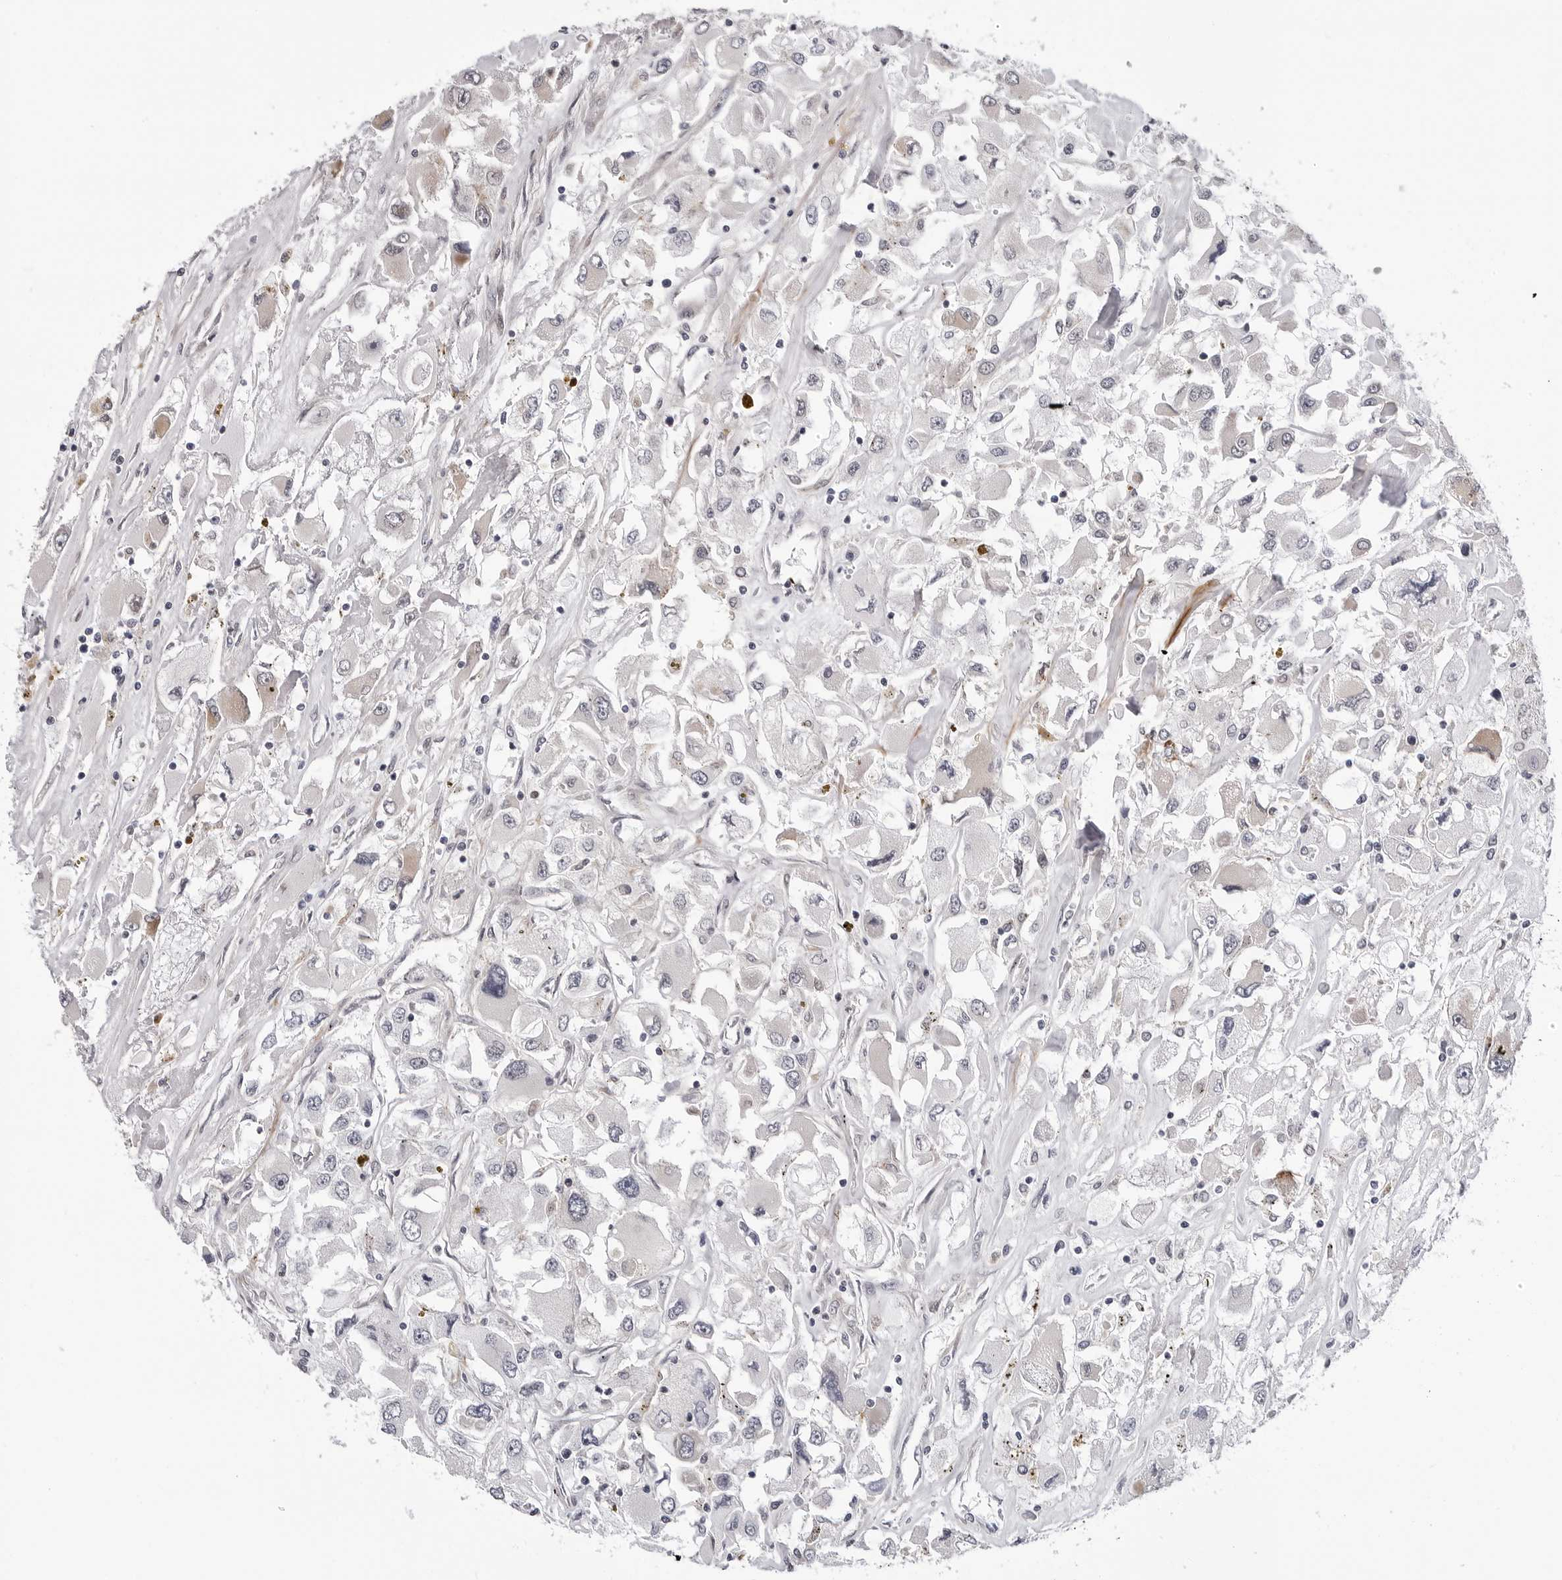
{"staining": {"intensity": "negative", "quantity": "none", "location": "none"}, "tissue": "renal cancer", "cell_type": "Tumor cells", "image_type": "cancer", "snomed": [{"axis": "morphology", "description": "Adenocarcinoma, NOS"}, {"axis": "topography", "description": "Kidney"}], "caption": "Image shows no significant protein positivity in tumor cells of adenocarcinoma (renal).", "gene": "KIAA1614", "patient": {"sex": "female", "age": 52}}